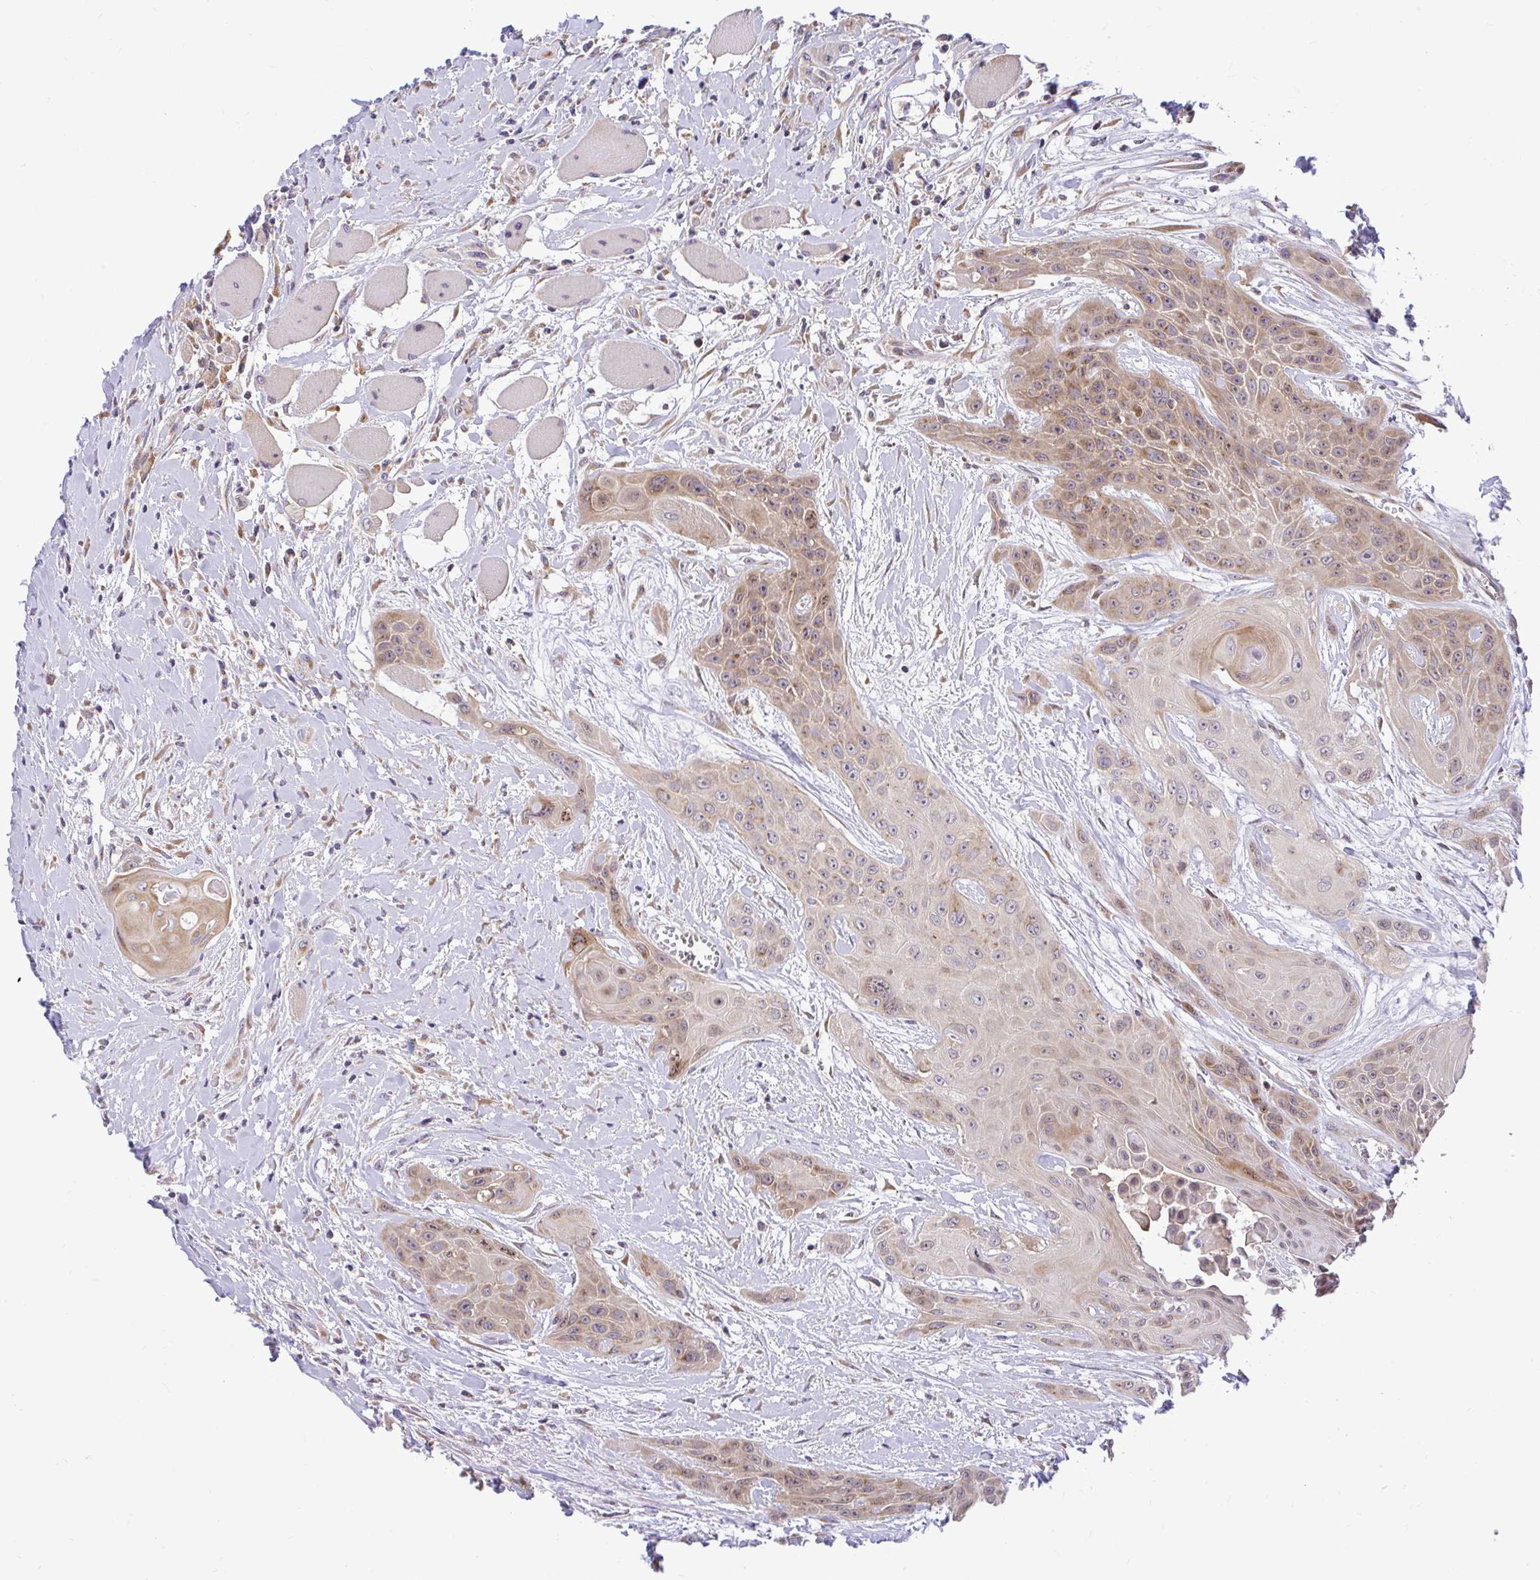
{"staining": {"intensity": "weak", "quantity": ">75%", "location": "cytoplasmic/membranous"}, "tissue": "head and neck cancer", "cell_type": "Tumor cells", "image_type": "cancer", "snomed": [{"axis": "morphology", "description": "Squamous cell carcinoma, NOS"}, {"axis": "topography", "description": "Head-Neck"}], "caption": "Head and neck squamous cell carcinoma tissue reveals weak cytoplasmic/membranous positivity in approximately >75% of tumor cells, visualized by immunohistochemistry.", "gene": "VTI1B", "patient": {"sex": "female", "age": 73}}